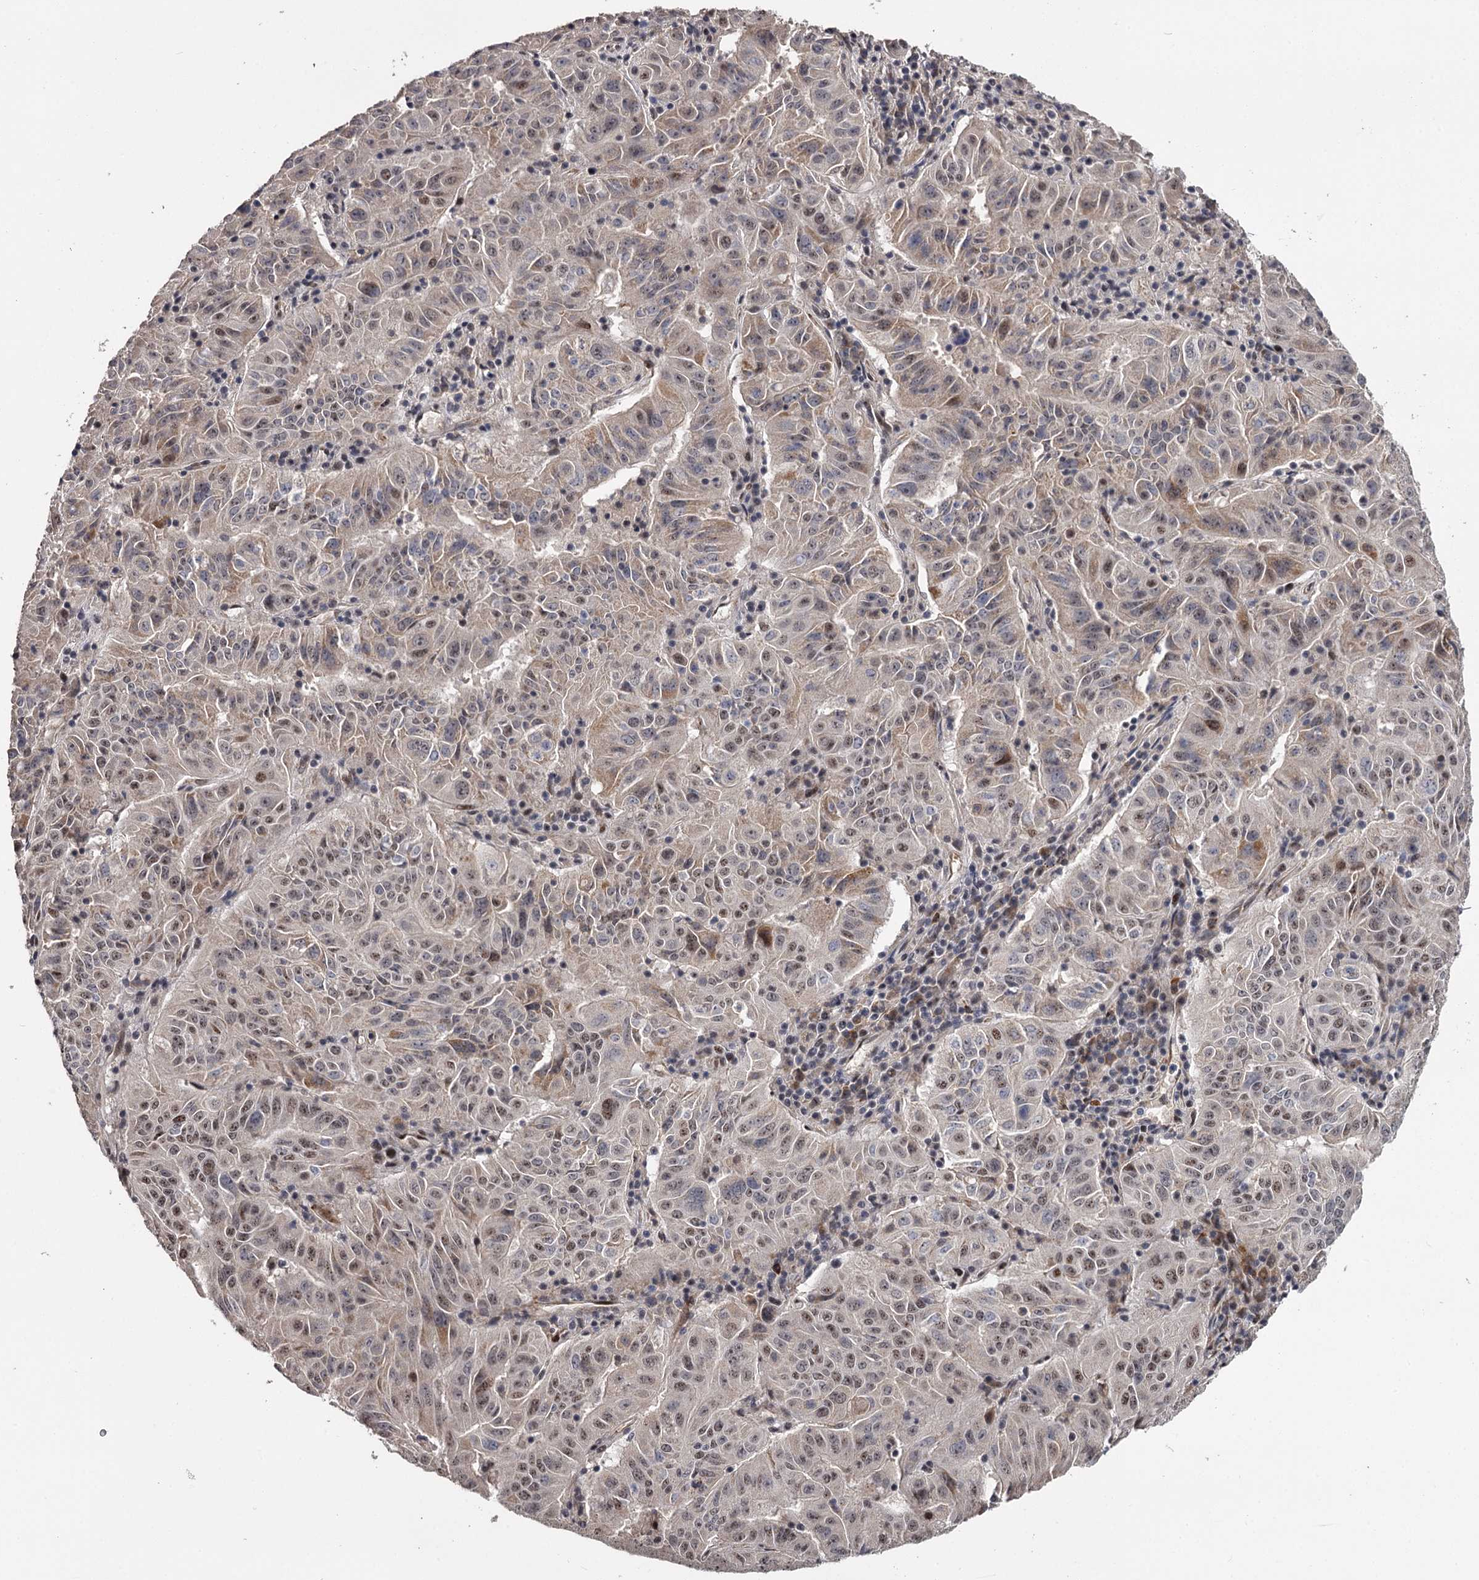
{"staining": {"intensity": "moderate", "quantity": "<25%", "location": "nuclear"}, "tissue": "pancreatic cancer", "cell_type": "Tumor cells", "image_type": "cancer", "snomed": [{"axis": "morphology", "description": "Adenocarcinoma, NOS"}, {"axis": "topography", "description": "Pancreas"}], "caption": "Immunohistochemistry (IHC) (DAB) staining of pancreatic cancer reveals moderate nuclear protein positivity in approximately <25% of tumor cells.", "gene": "RNF44", "patient": {"sex": "male", "age": 63}}